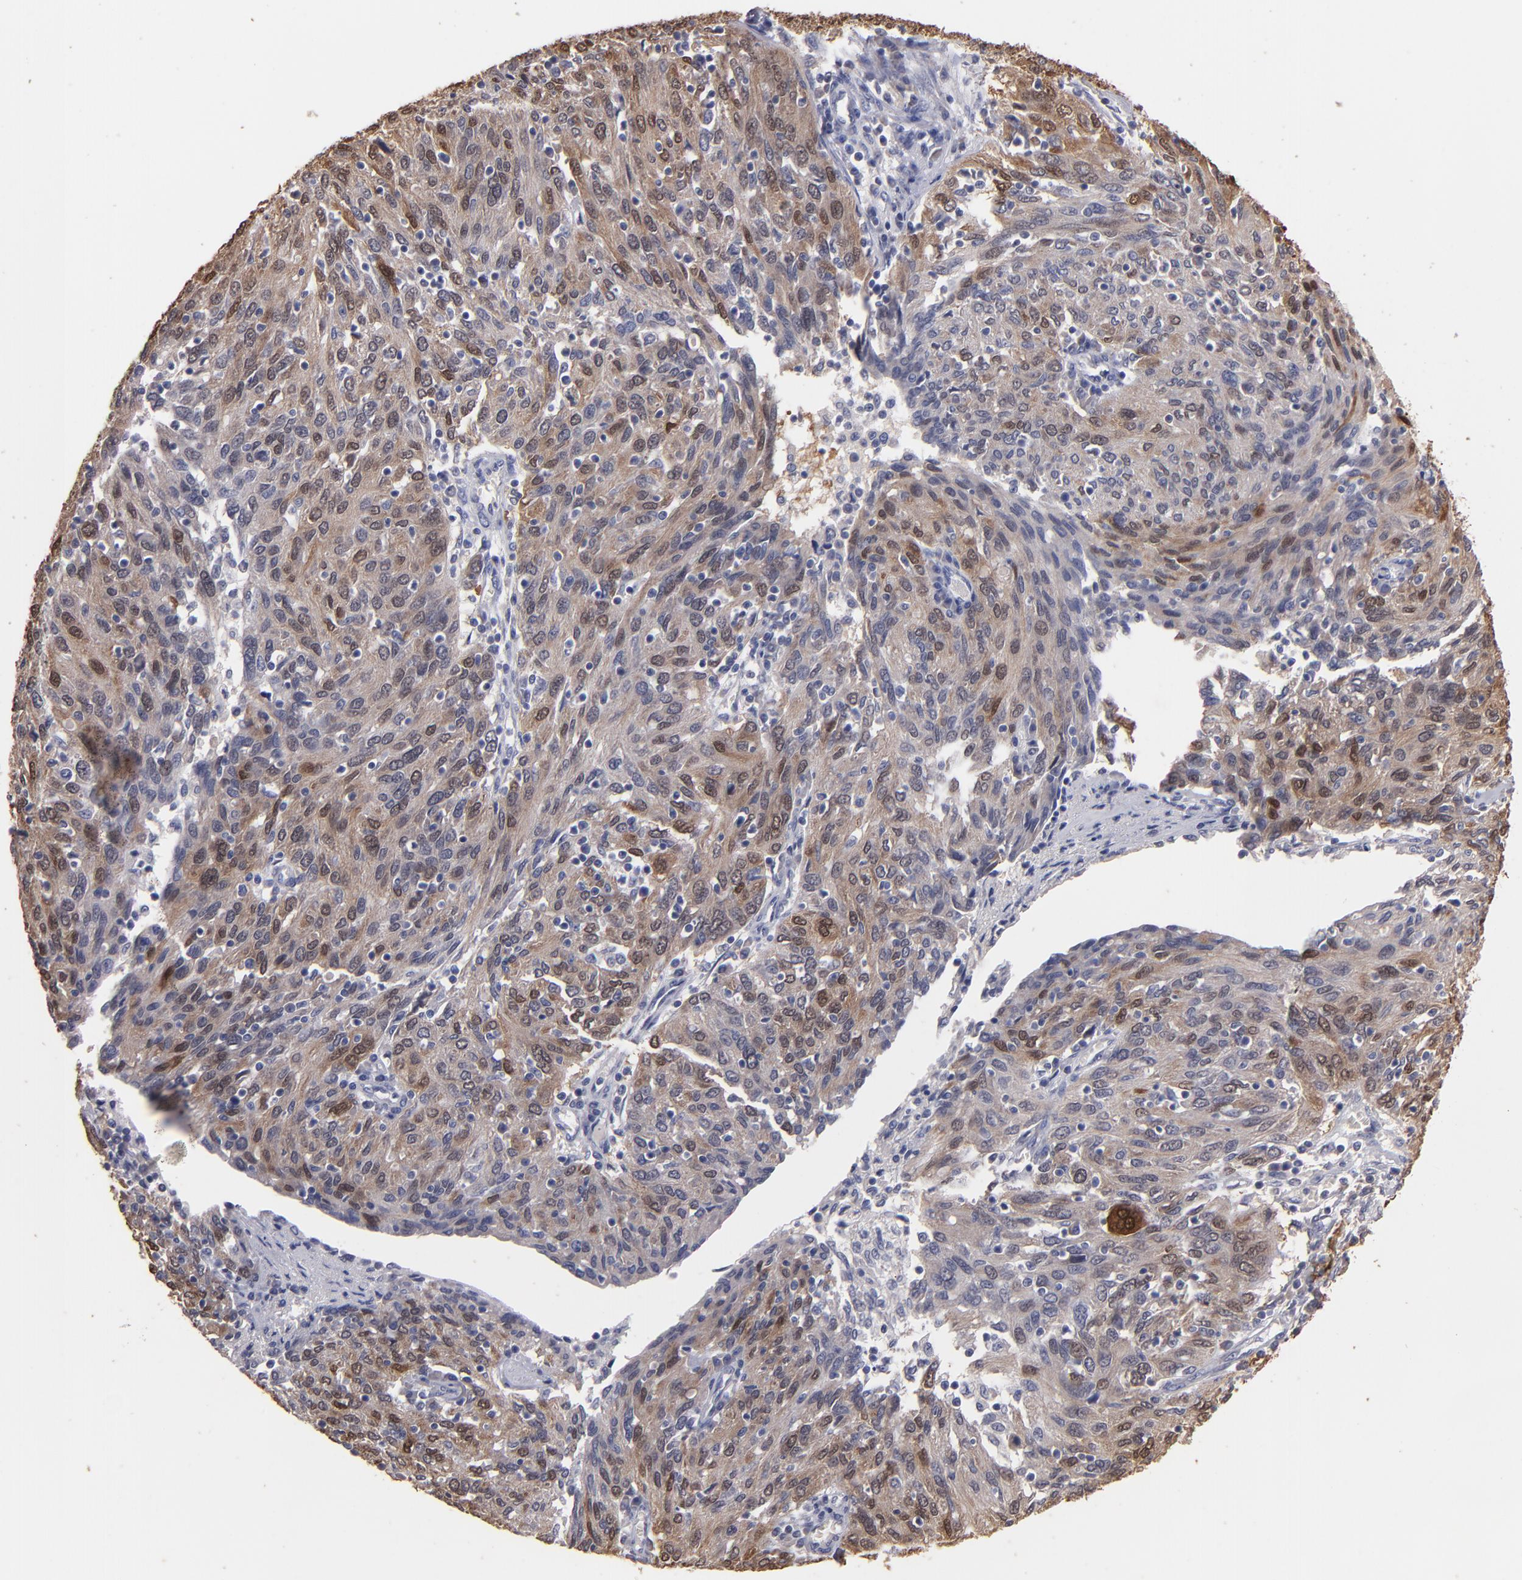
{"staining": {"intensity": "moderate", "quantity": "25%-75%", "location": "cytoplasmic/membranous,nuclear"}, "tissue": "ovarian cancer", "cell_type": "Tumor cells", "image_type": "cancer", "snomed": [{"axis": "morphology", "description": "Carcinoma, endometroid"}, {"axis": "topography", "description": "Ovary"}], "caption": "Moderate cytoplasmic/membranous and nuclear protein positivity is identified in about 25%-75% of tumor cells in ovarian cancer.", "gene": "S100A1", "patient": {"sex": "female", "age": 50}}